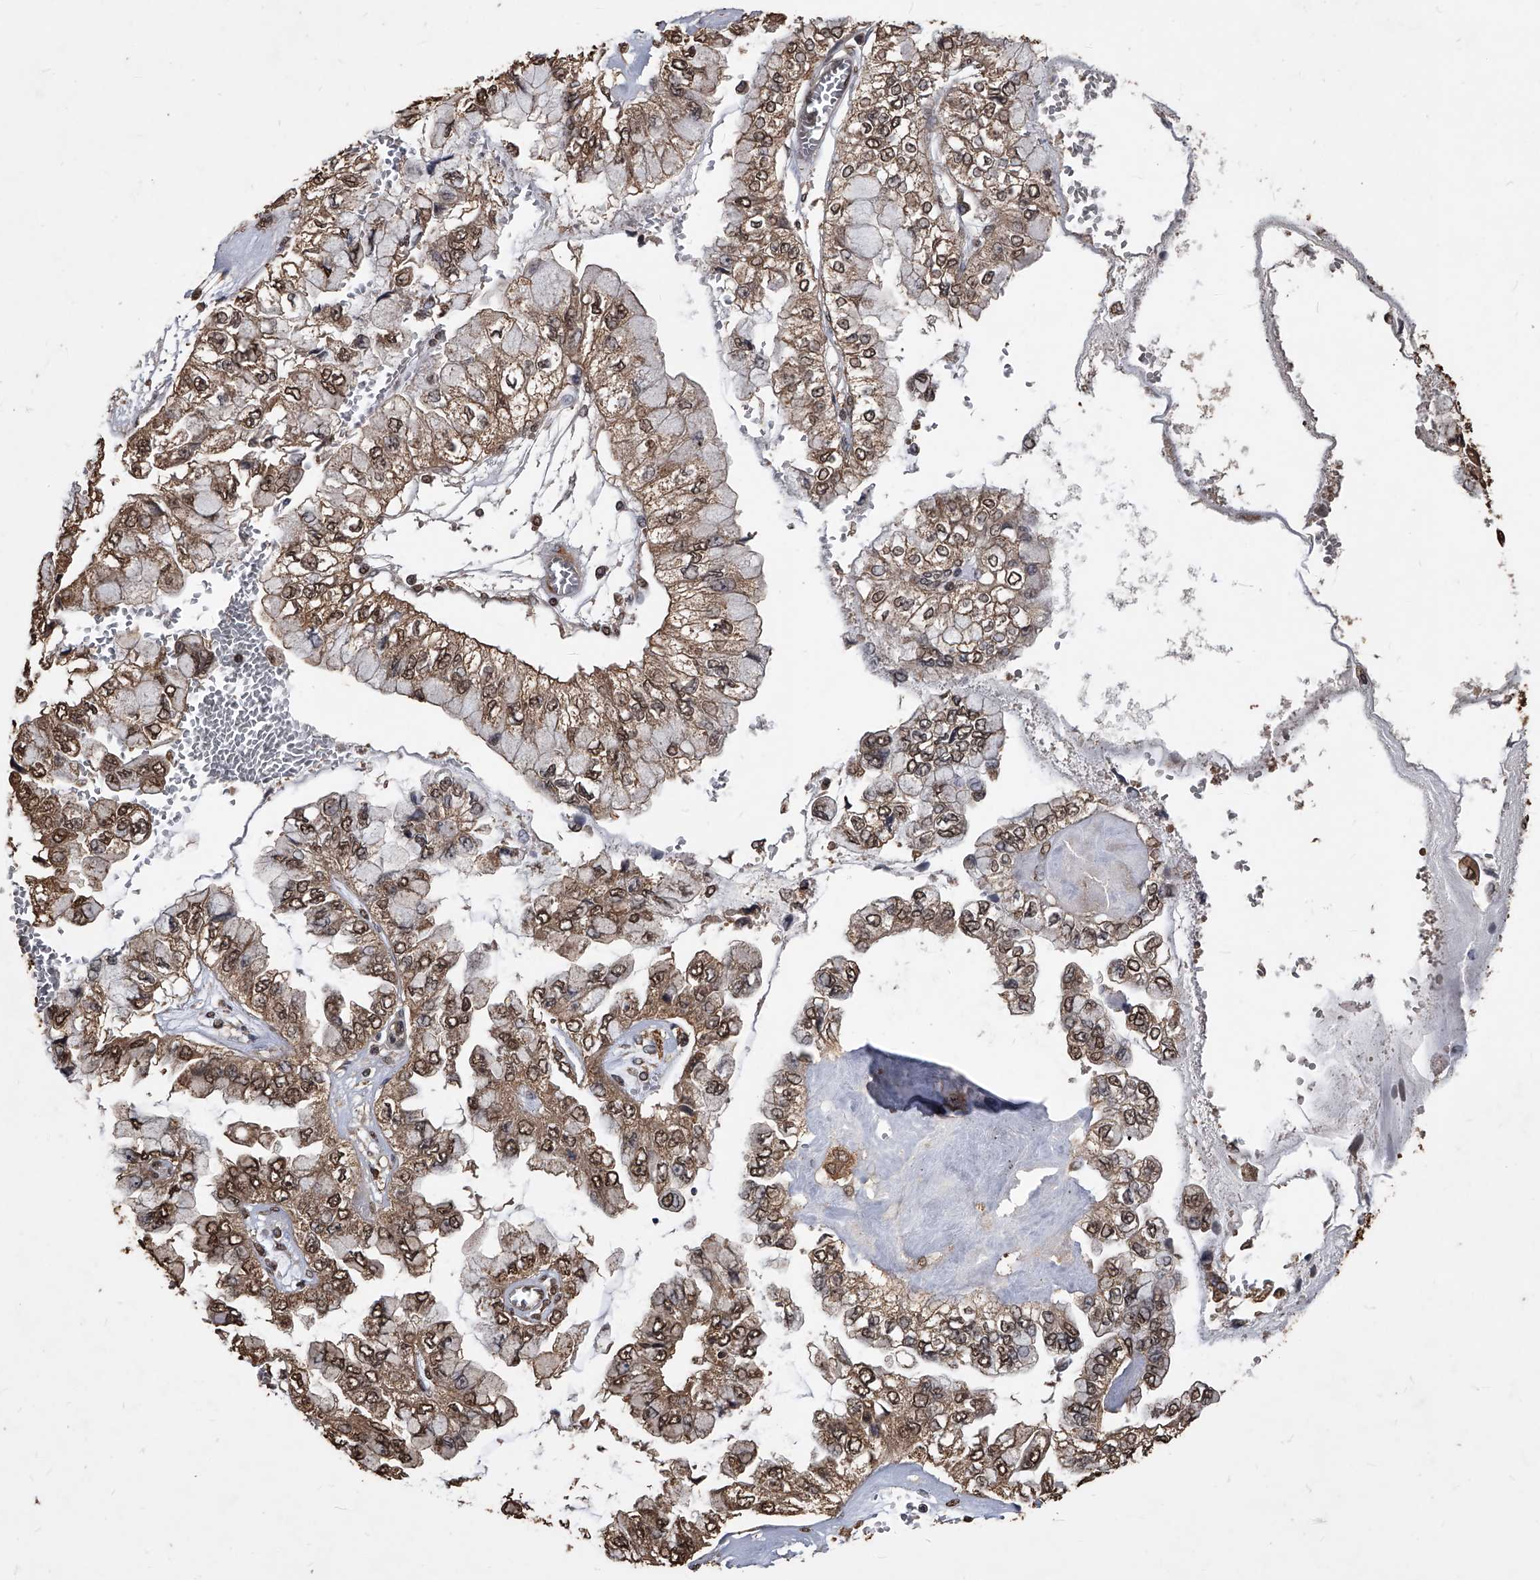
{"staining": {"intensity": "moderate", "quantity": ">75%", "location": "cytoplasmic/membranous,nuclear"}, "tissue": "liver cancer", "cell_type": "Tumor cells", "image_type": "cancer", "snomed": [{"axis": "morphology", "description": "Cholangiocarcinoma"}, {"axis": "topography", "description": "Liver"}], "caption": "Human liver cancer stained with a brown dye exhibits moderate cytoplasmic/membranous and nuclear positive expression in about >75% of tumor cells.", "gene": "FBXL4", "patient": {"sex": "female", "age": 79}}